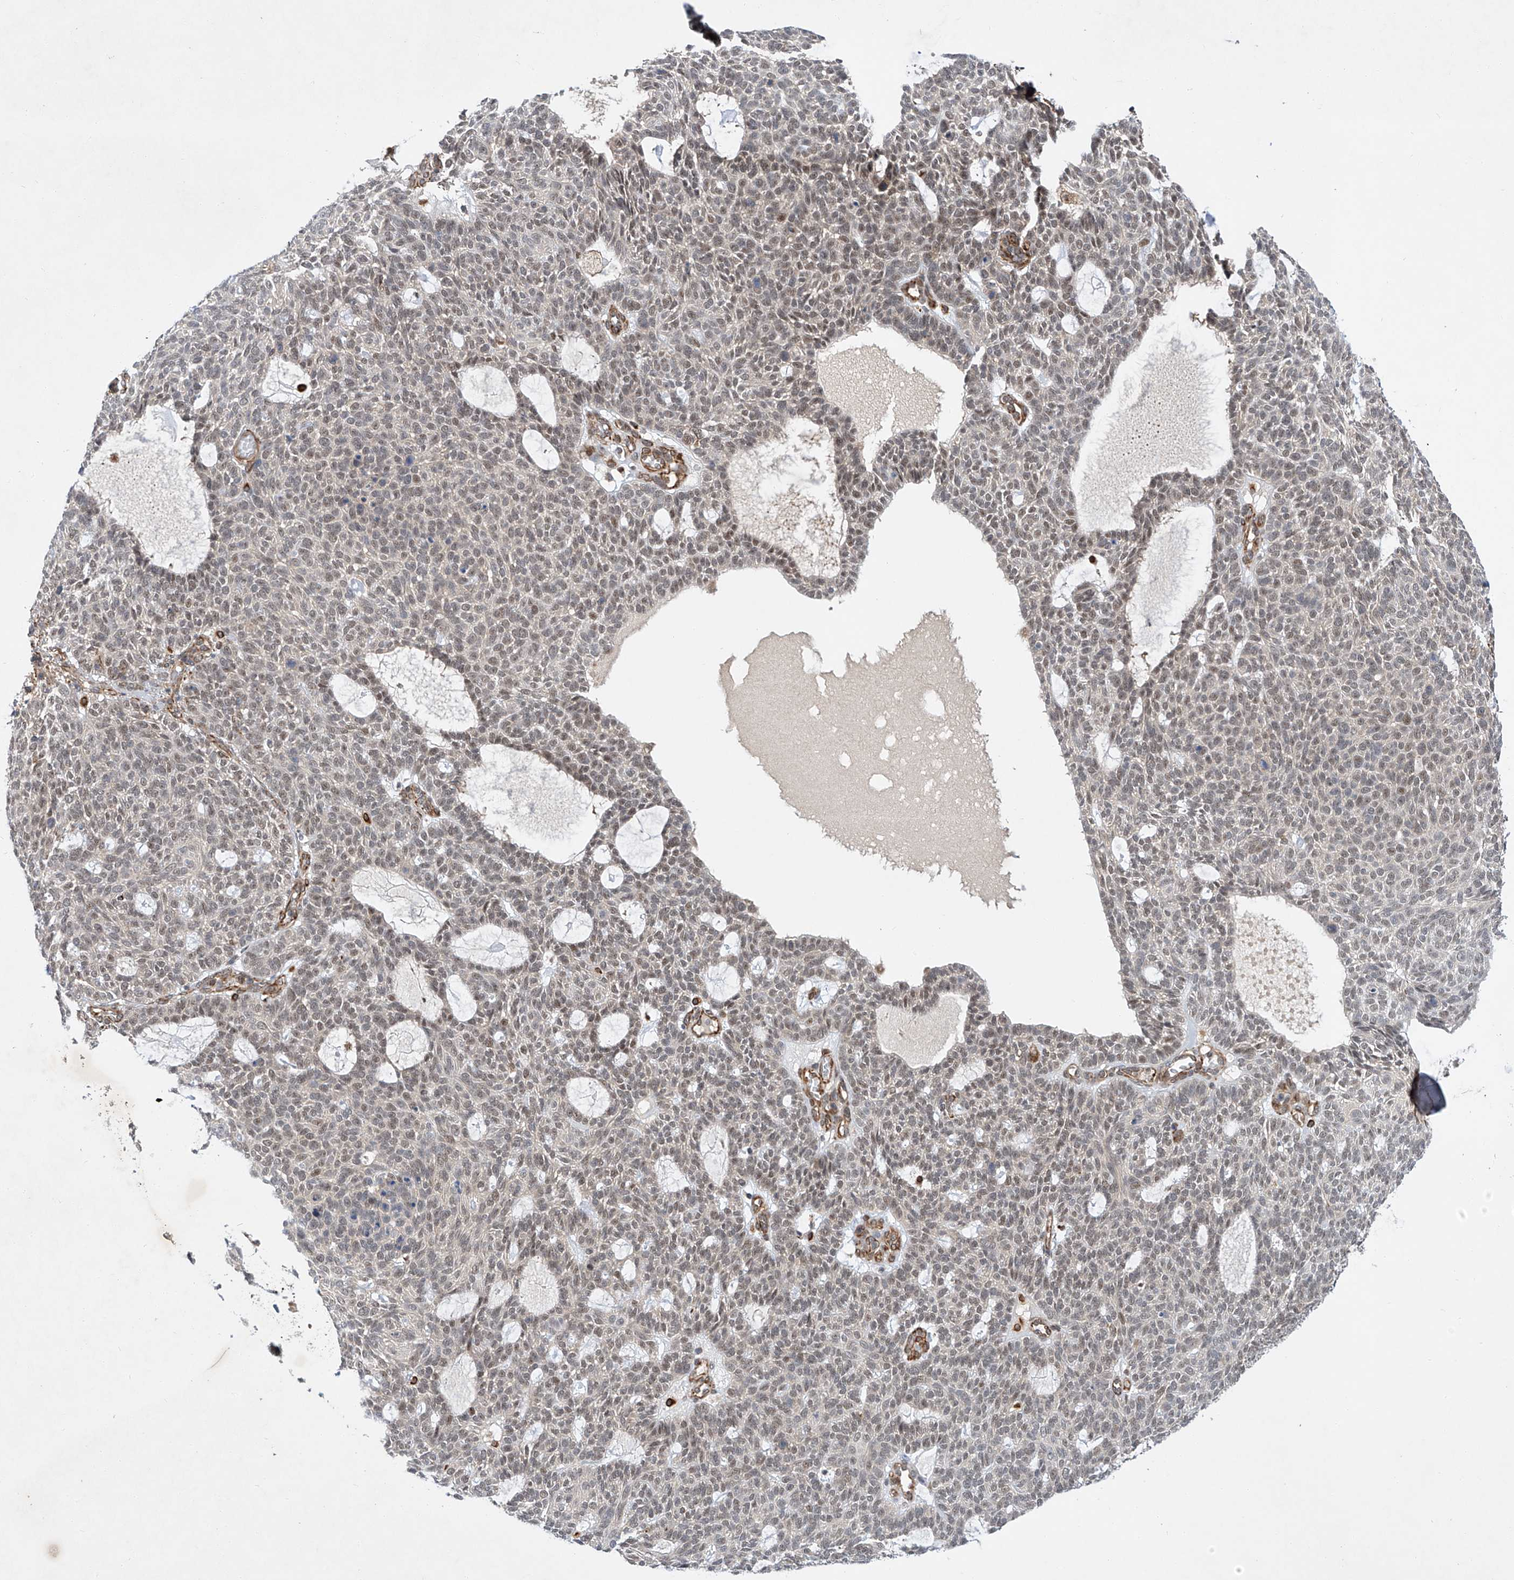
{"staining": {"intensity": "weak", "quantity": "<25%", "location": "nuclear"}, "tissue": "skin cancer", "cell_type": "Tumor cells", "image_type": "cancer", "snomed": [{"axis": "morphology", "description": "Squamous cell carcinoma, NOS"}, {"axis": "topography", "description": "Skin"}], "caption": "High magnification brightfield microscopy of skin cancer stained with DAB (3,3'-diaminobenzidine) (brown) and counterstained with hematoxylin (blue): tumor cells show no significant positivity. Nuclei are stained in blue.", "gene": "AMD1", "patient": {"sex": "female", "age": 90}}